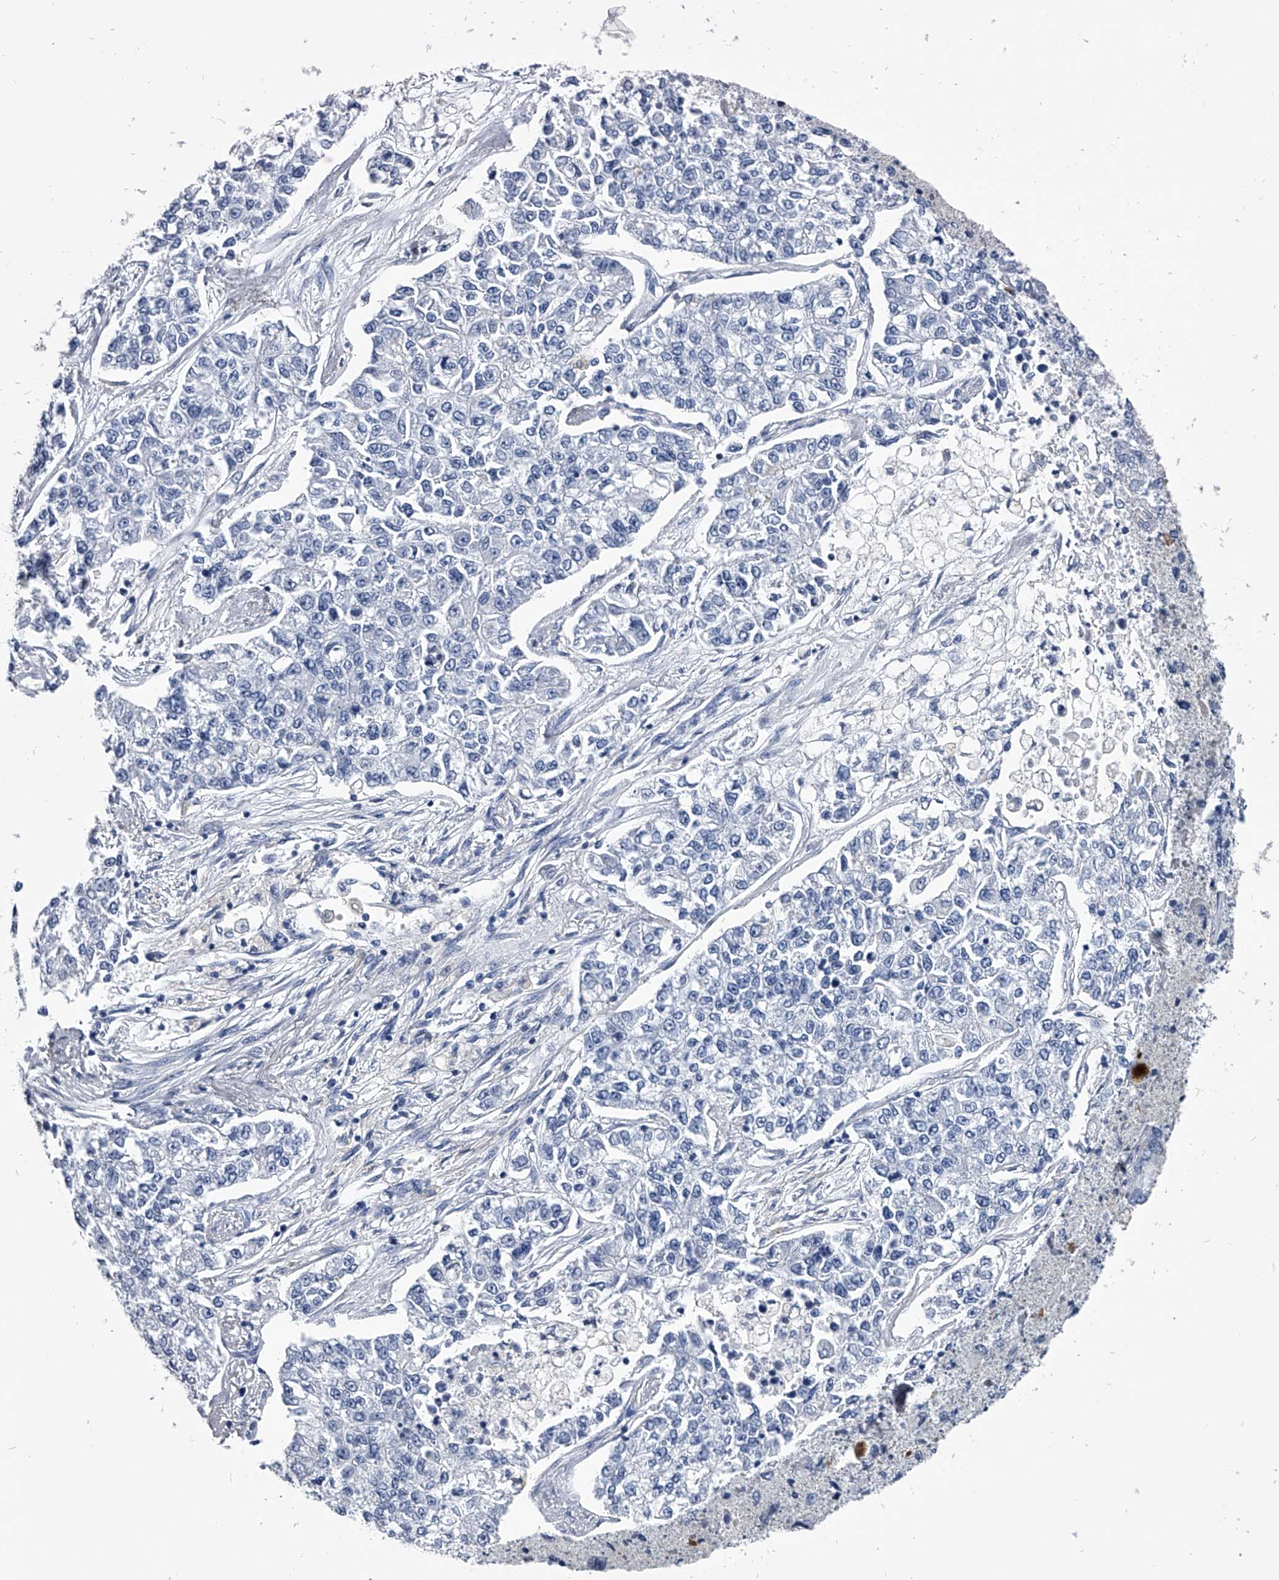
{"staining": {"intensity": "negative", "quantity": "none", "location": "none"}, "tissue": "lung cancer", "cell_type": "Tumor cells", "image_type": "cancer", "snomed": [{"axis": "morphology", "description": "Adenocarcinoma, NOS"}, {"axis": "topography", "description": "Lung"}], "caption": "Histopathology image shows no significant protein positivity in tumor cells of lung cancer. Nuclei are stained in blue.", "gene": "PDXK", "patient": {"sex": "male", "age": 49}}